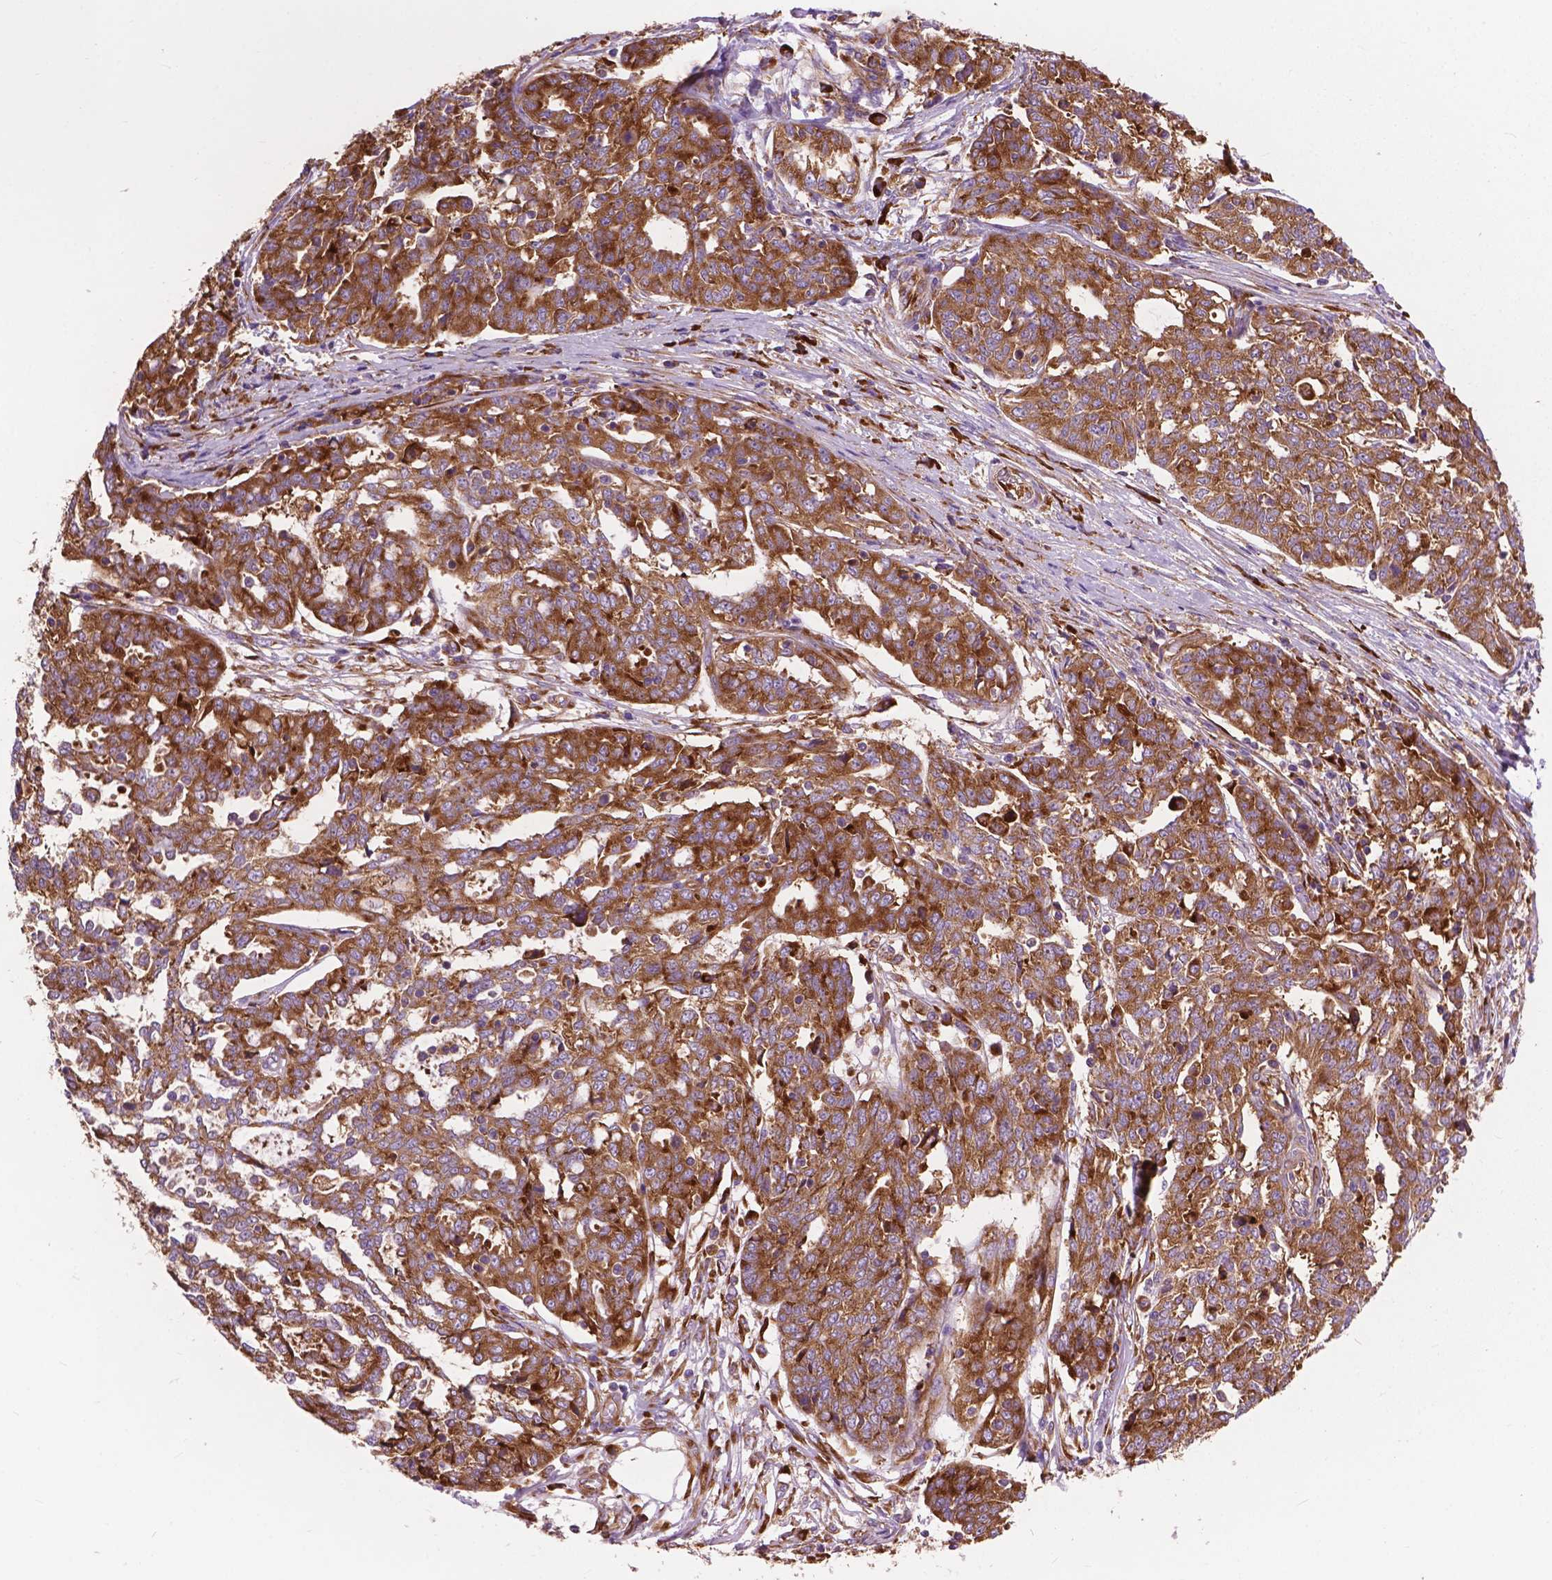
{"staining": {"intensity": "moderate", "quantity": ">75%", "location": "cytoplasmic/membranous"}, "tissue": "ovarian cancer", "cell_type": "Tumor cells", "image_type": "cancer", "snomed": [{"axis": "morphology", "description": "Cystadenocarcinoma, serous, NOS"}, {"axis": "topography", "description": "Ovary"}], "caption": "Immunohistochemistry (DAB (3,3'-diaminobenzidine)) staining of human ovarian serous cystadenocarcinoma exhibits moderate cytoplasmic/membranous protein expression in about >75% of tumor cells.", "gene": "RPL37A", "patient": {"sex": "female", "age": 67}}